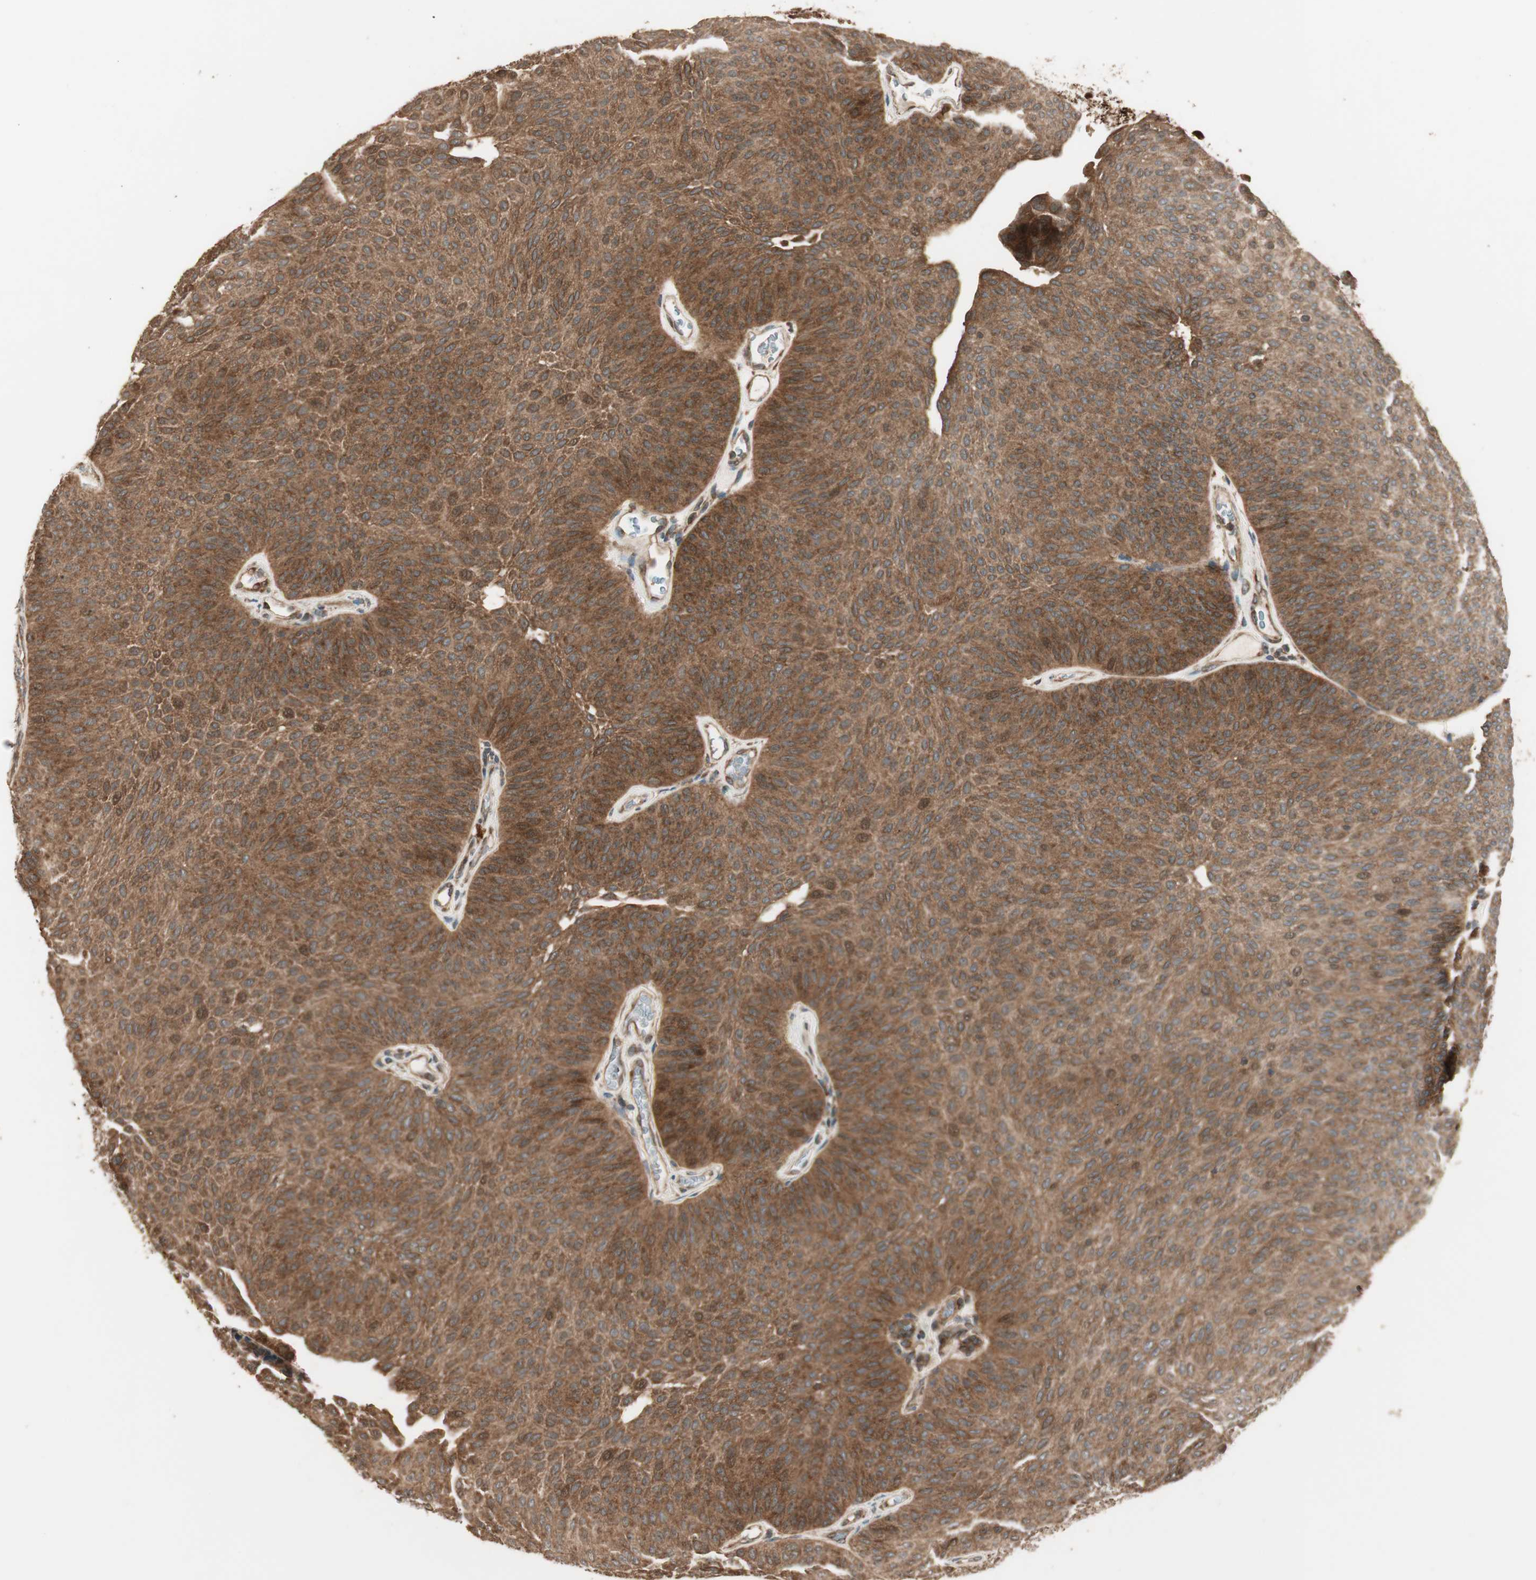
{"staining": {"intensity": "strong", "quantity": ">75%", "location": "cytoplasmic/membranous"}, "tissue": "urothelial cancer", "cell_type": "Tumor cells", "image_type": "cancer", "snomed": [{"axis": "morphology", "description": "Urothelial carcinoma, Low grade"}, {"axis": "topography", "description": "Urinary bladder"}], "caption": "High-magnification brightfield microscopy of low-grade urothelial carcinoma stained with DAB (3,3'-diaminobenzidine) (brown) and counterstained with hematoxylin (blue). tumor cells exhibit strong cytoplasmic/membranous expression is appreciated in about>75% of cells.", "gene": "CNOT4", "patient": {"sex": "female", "age": 60}}